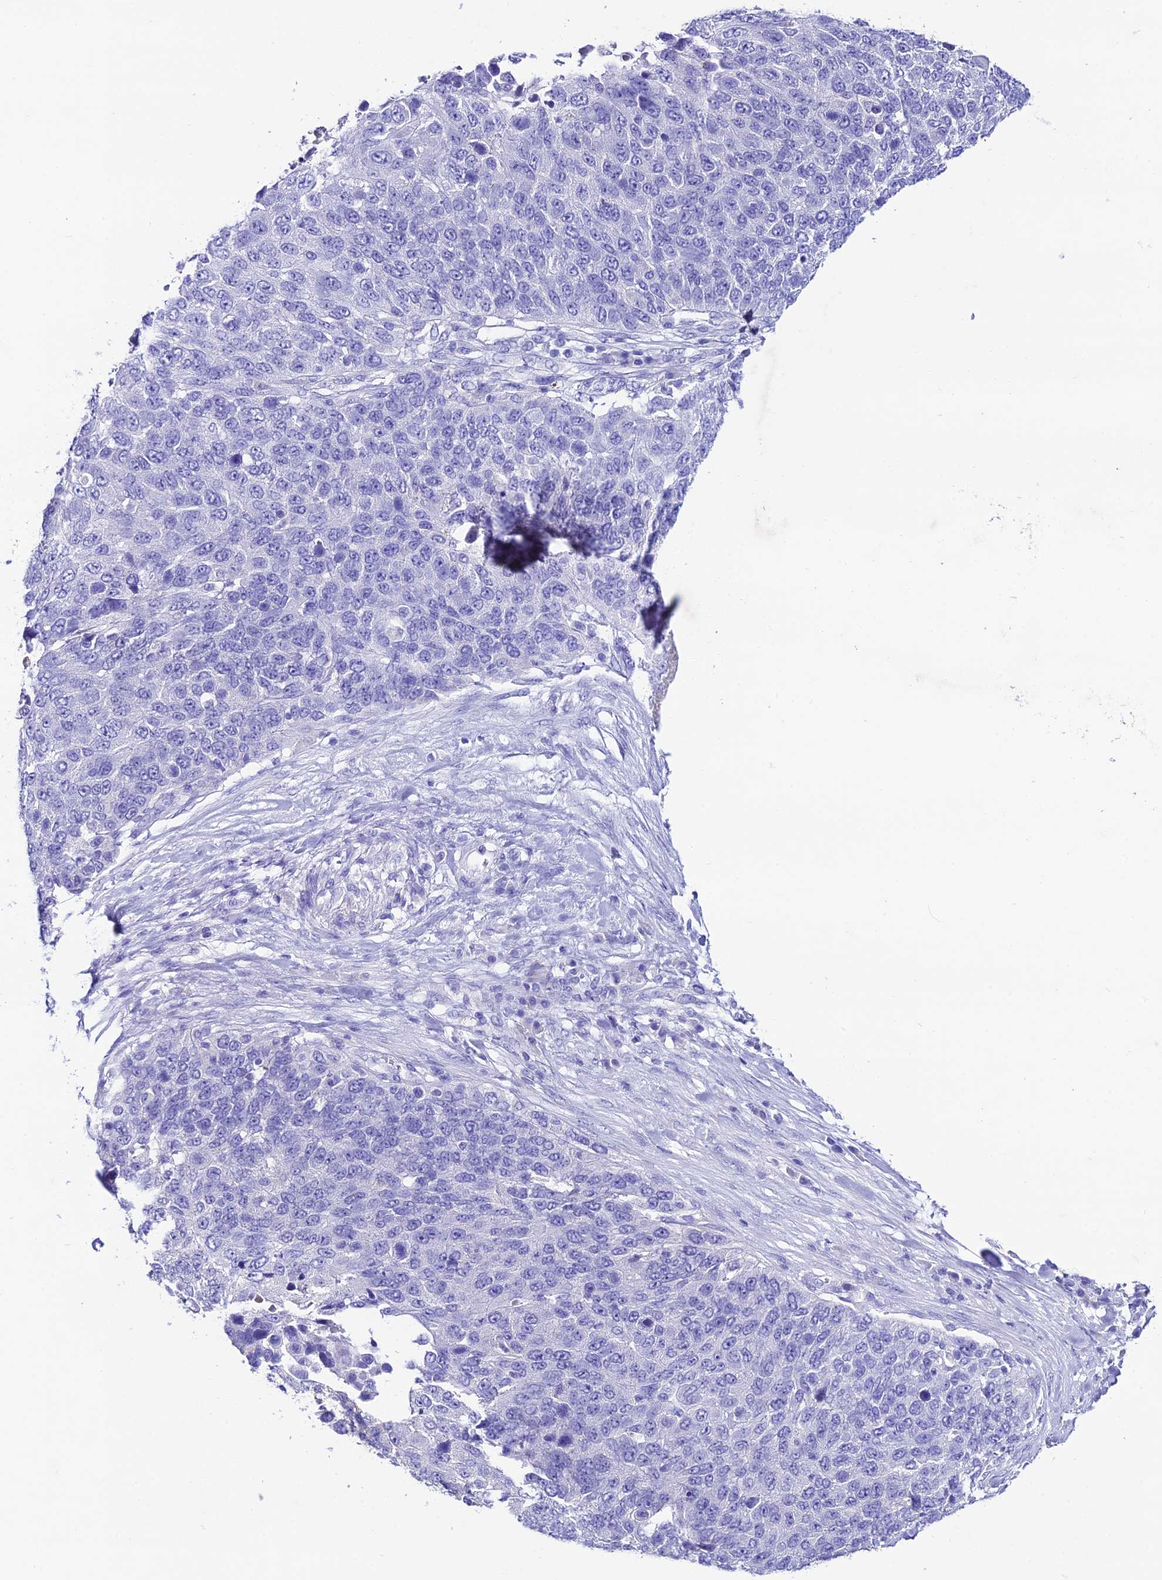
{"staining": {"intensity": "negative", "quantity": "none", "location": "none"}, "tissue": "lung cancer", "cell_type": "Tumor cells", "image_type": "cancer", "snomed": [{"axis": "morphology", "description": "Normal tissue, NOS"}, {"axis": "morphology", "description": "Squamous cell carcinoma, NOS"}, {"axis": "topography", "description": "Lymph node"}, {"axis": "topography", "description": "Lung"}], "caption": "The histopathology image displays no staining of tumor cells in lung squamous cell carcinoma.", "gene": "NLRP6", "patient": {"sex": "male", "age": 66}}